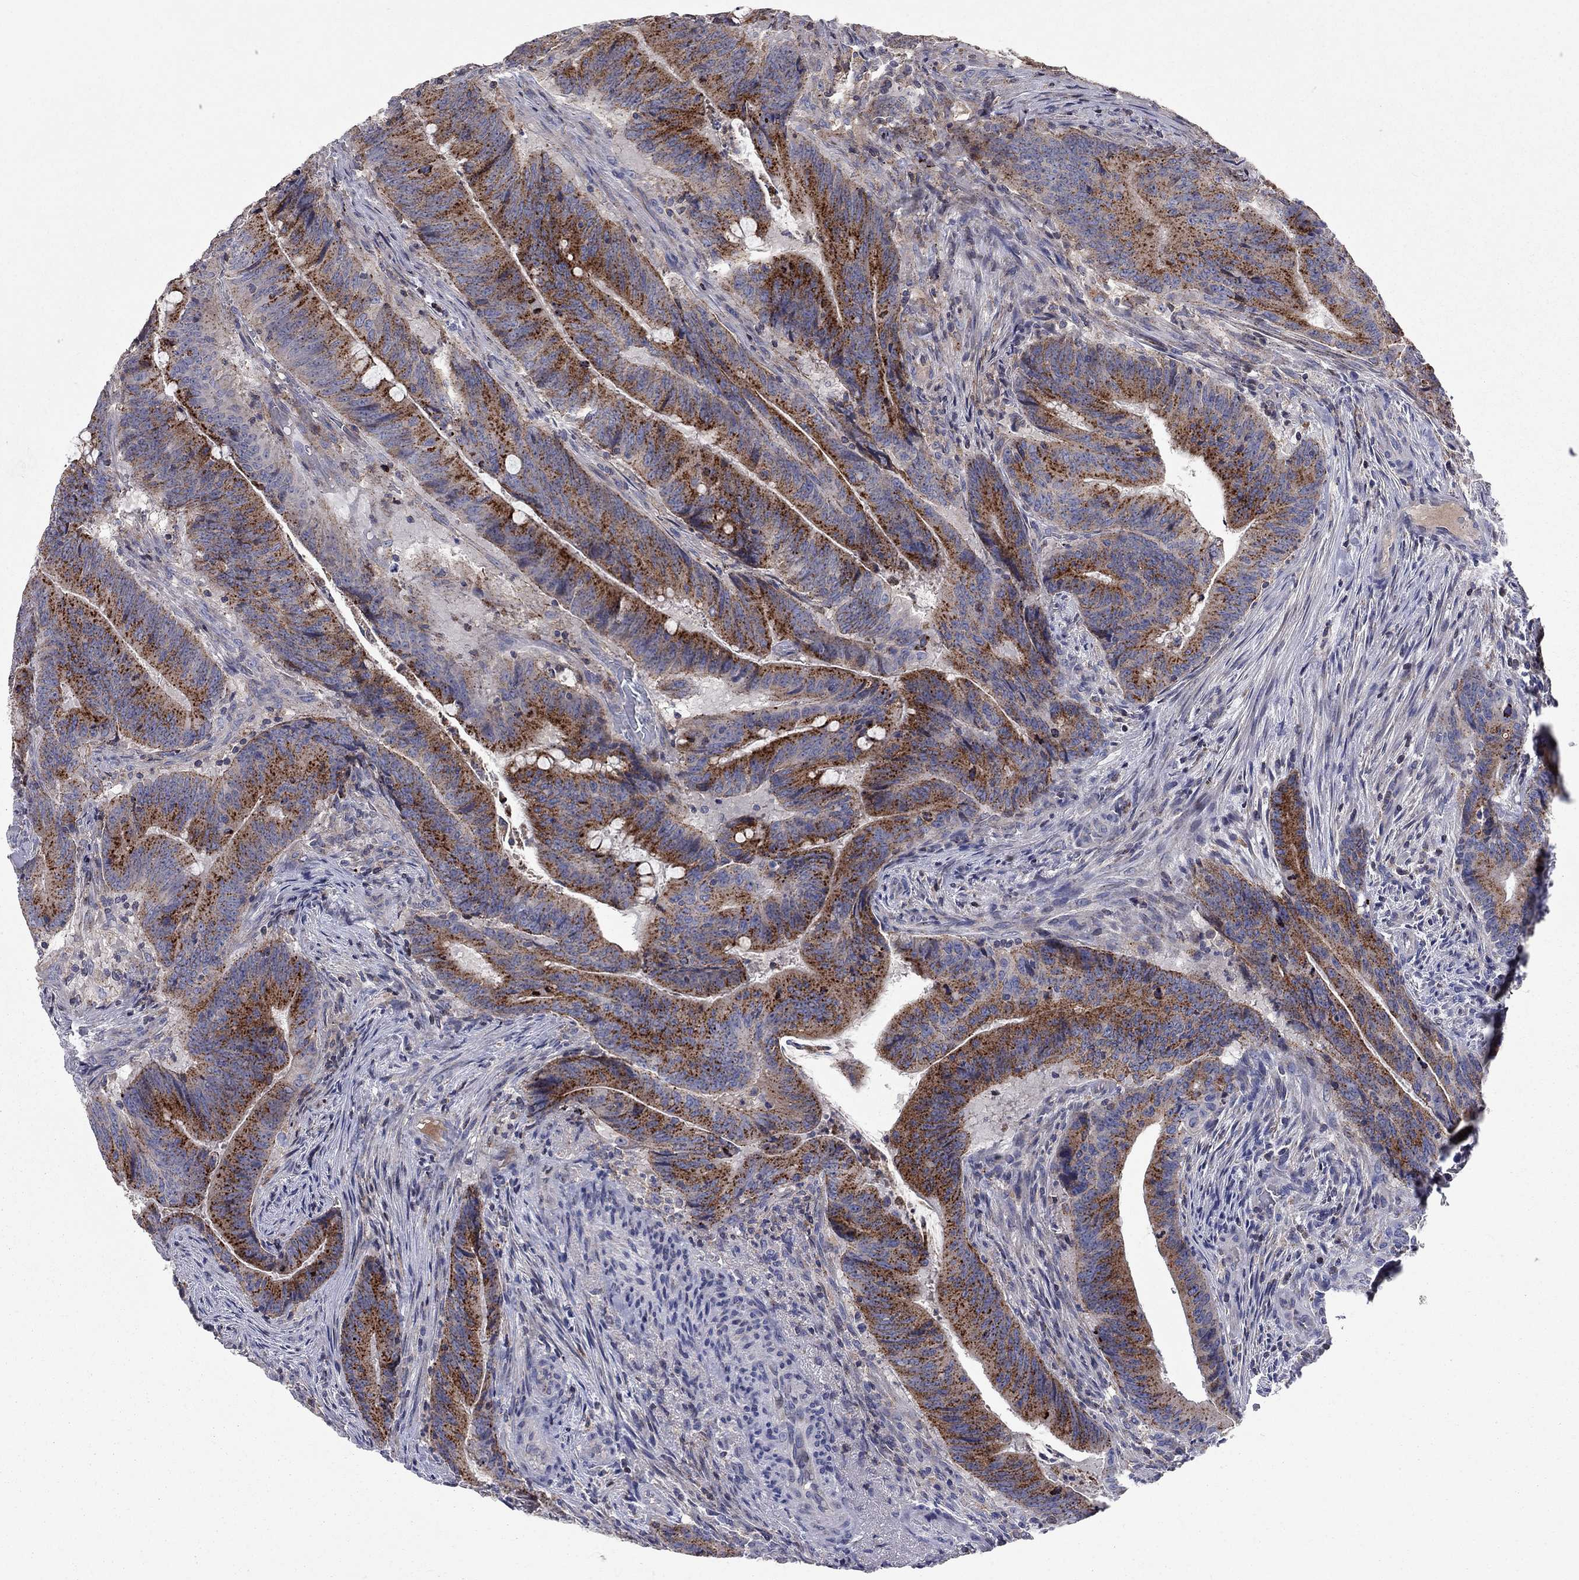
{"staining": {"intensity": "strong", "quantity": ">75%", "location": "cytoplasmic/membranous"}, "tissue": "colorectal cancer", "cell_type": "Tumor cells", "image_type": "cancer", "snomed": [{"axis": "morphology", "description": "Adenocarcinoma, NOS"}, {"axis": "topography", "description": "Colon"}], "caption": "Colorectal cancer stained for a protein reveals strong cytoplasmic/membranous positivity in tumor cells. (Brightfield microscopy of DAB IHC at high magnification).", "gene": "ERN2", "patient": {"sex": "female", "age": 87}}